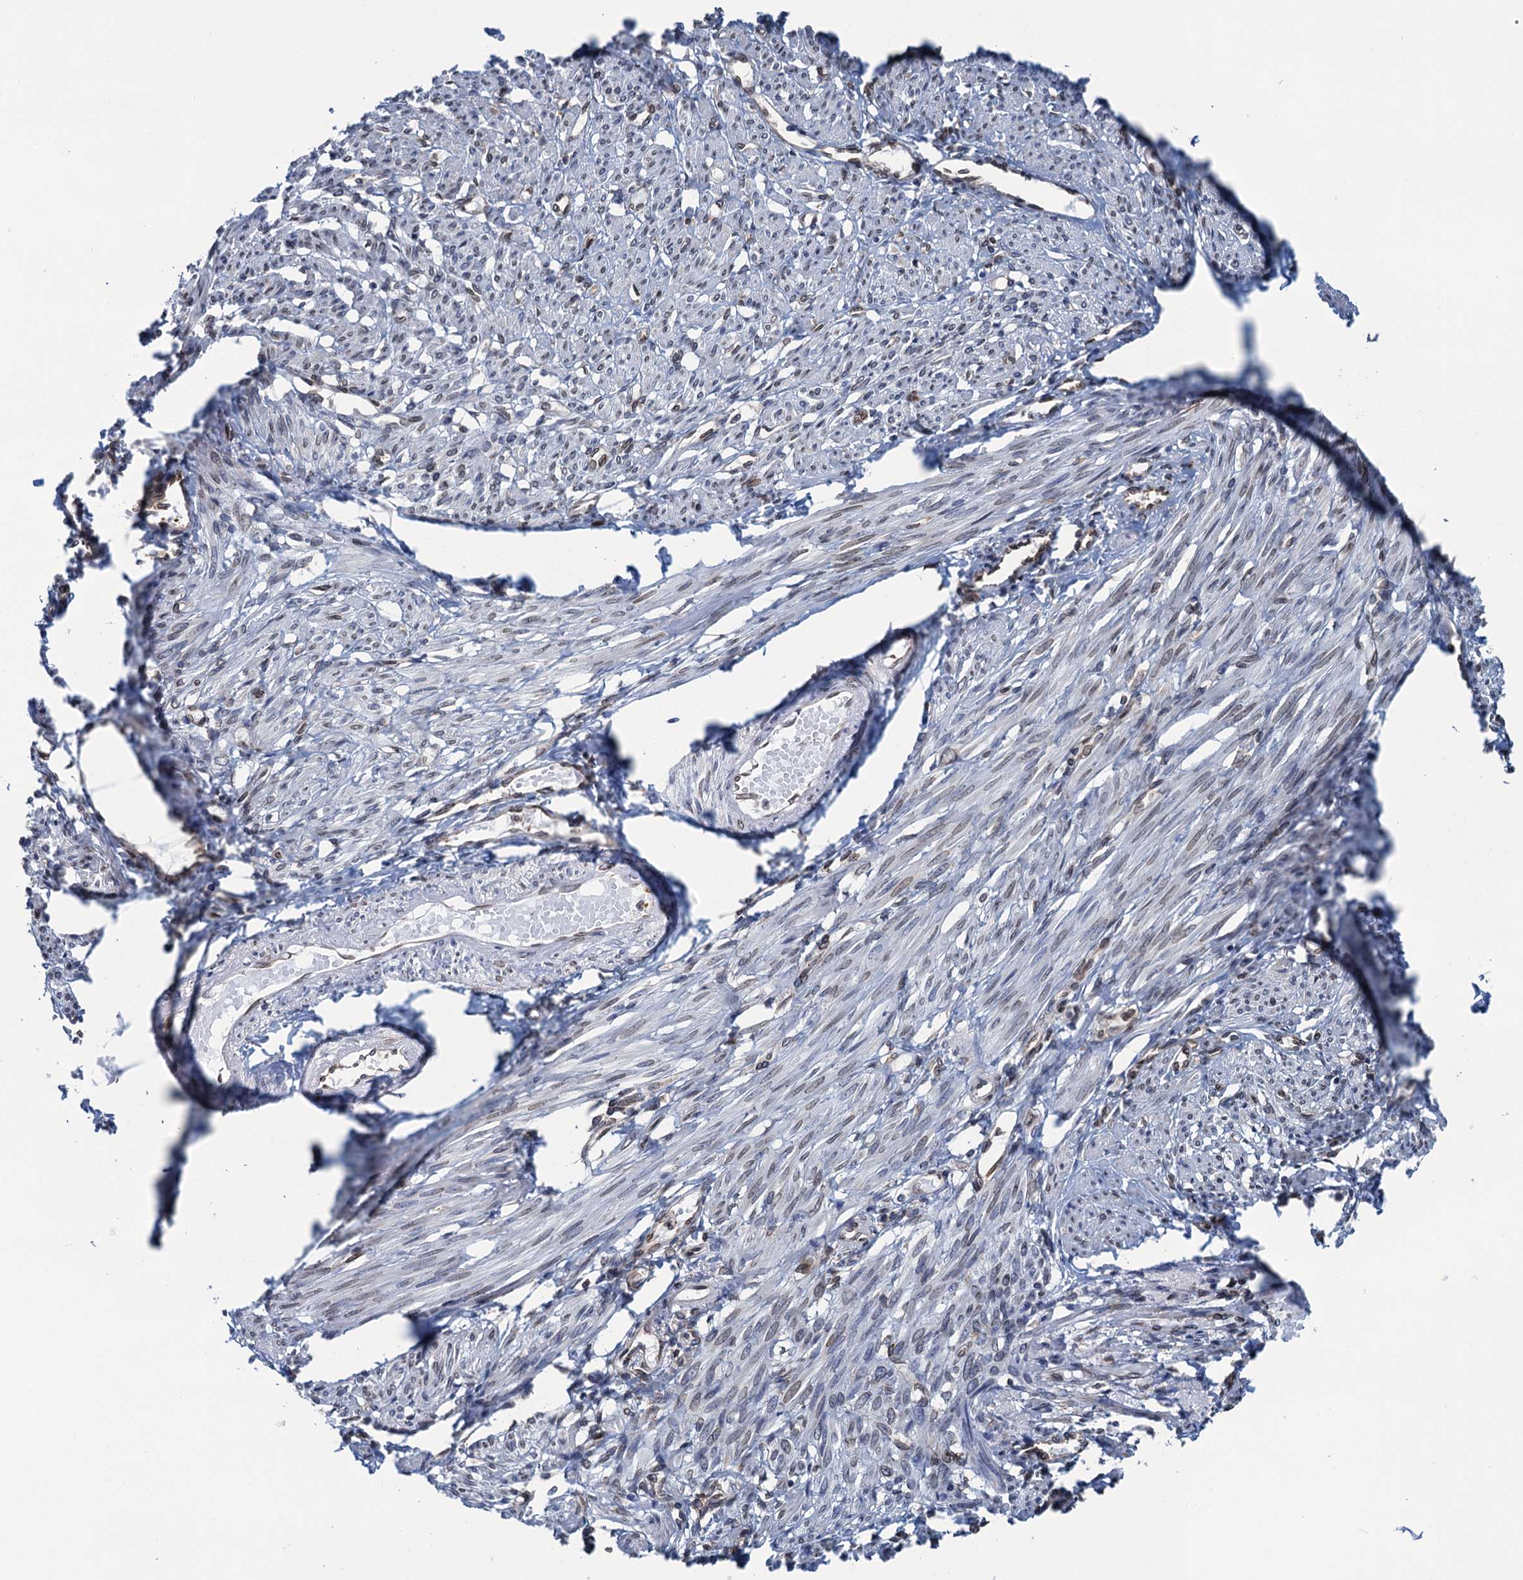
{"staining": {"intensity": "moderate", "quantity": "25%-75%", "location": "nuclear"}, "tissue": "smooth muscle", "cell_type": "Smooth muscle cells", "image_type": "normal", "snomed": [{"axis": "morphology", "description": "Normal tissue, NOS"}, {"axis": "topography", "description": "Smooth muscle"}], "caption": "Immunohistochemical staining of benign human smooth muscle displays 25%-75% levels of moderate nuclear protein expression in about 25%-75% of smooth muscle cells. Using DAB (3,3'-diaminobenzidine) (brown) and hematoxylin (blue) stains, captured at high magnification using brightfield microscopy.", "gene": "TMEM205", "patient": {"sex": "female", "age": 39}}